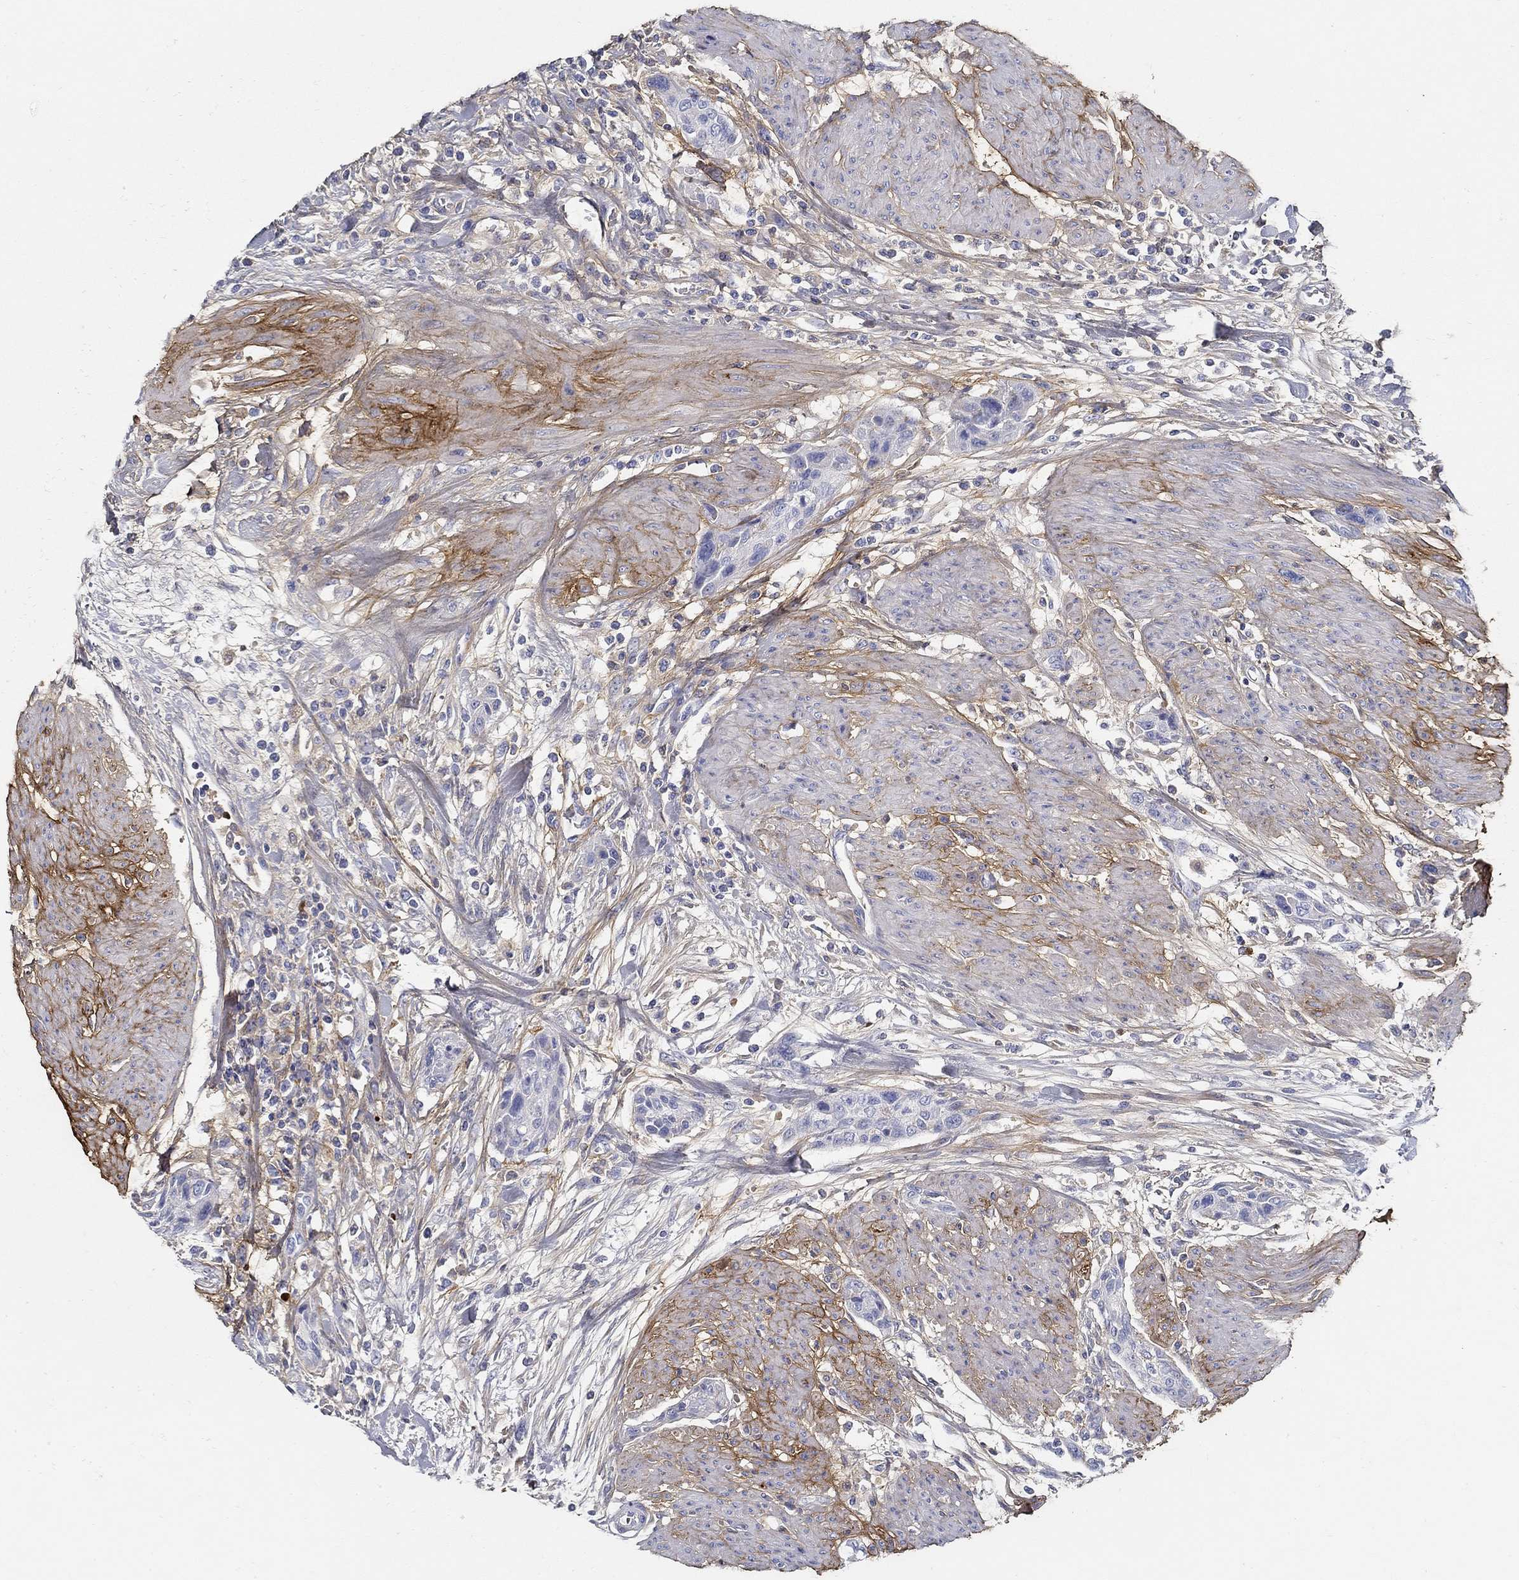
{"staining": {"intensity": "negative", "quantity": "none", "location": "none"}, "tissue": "urothelial cancer", "cell_type": "Tumor cells", "image_type": "cancer", "snomed": [{"axis": "morphology", "description": "Urothelial carcinoma, High grade"}, {"axis": "topography", "description": "Urinary bladder"}], "caption": "Protein analysis of urothelial carcinoma (high-grade) exhibits no significant expression in tumor cells. Nuclei are stained in blue.", "gene": "TGFBI", "patient": {"sex": "male", "age": 35}}